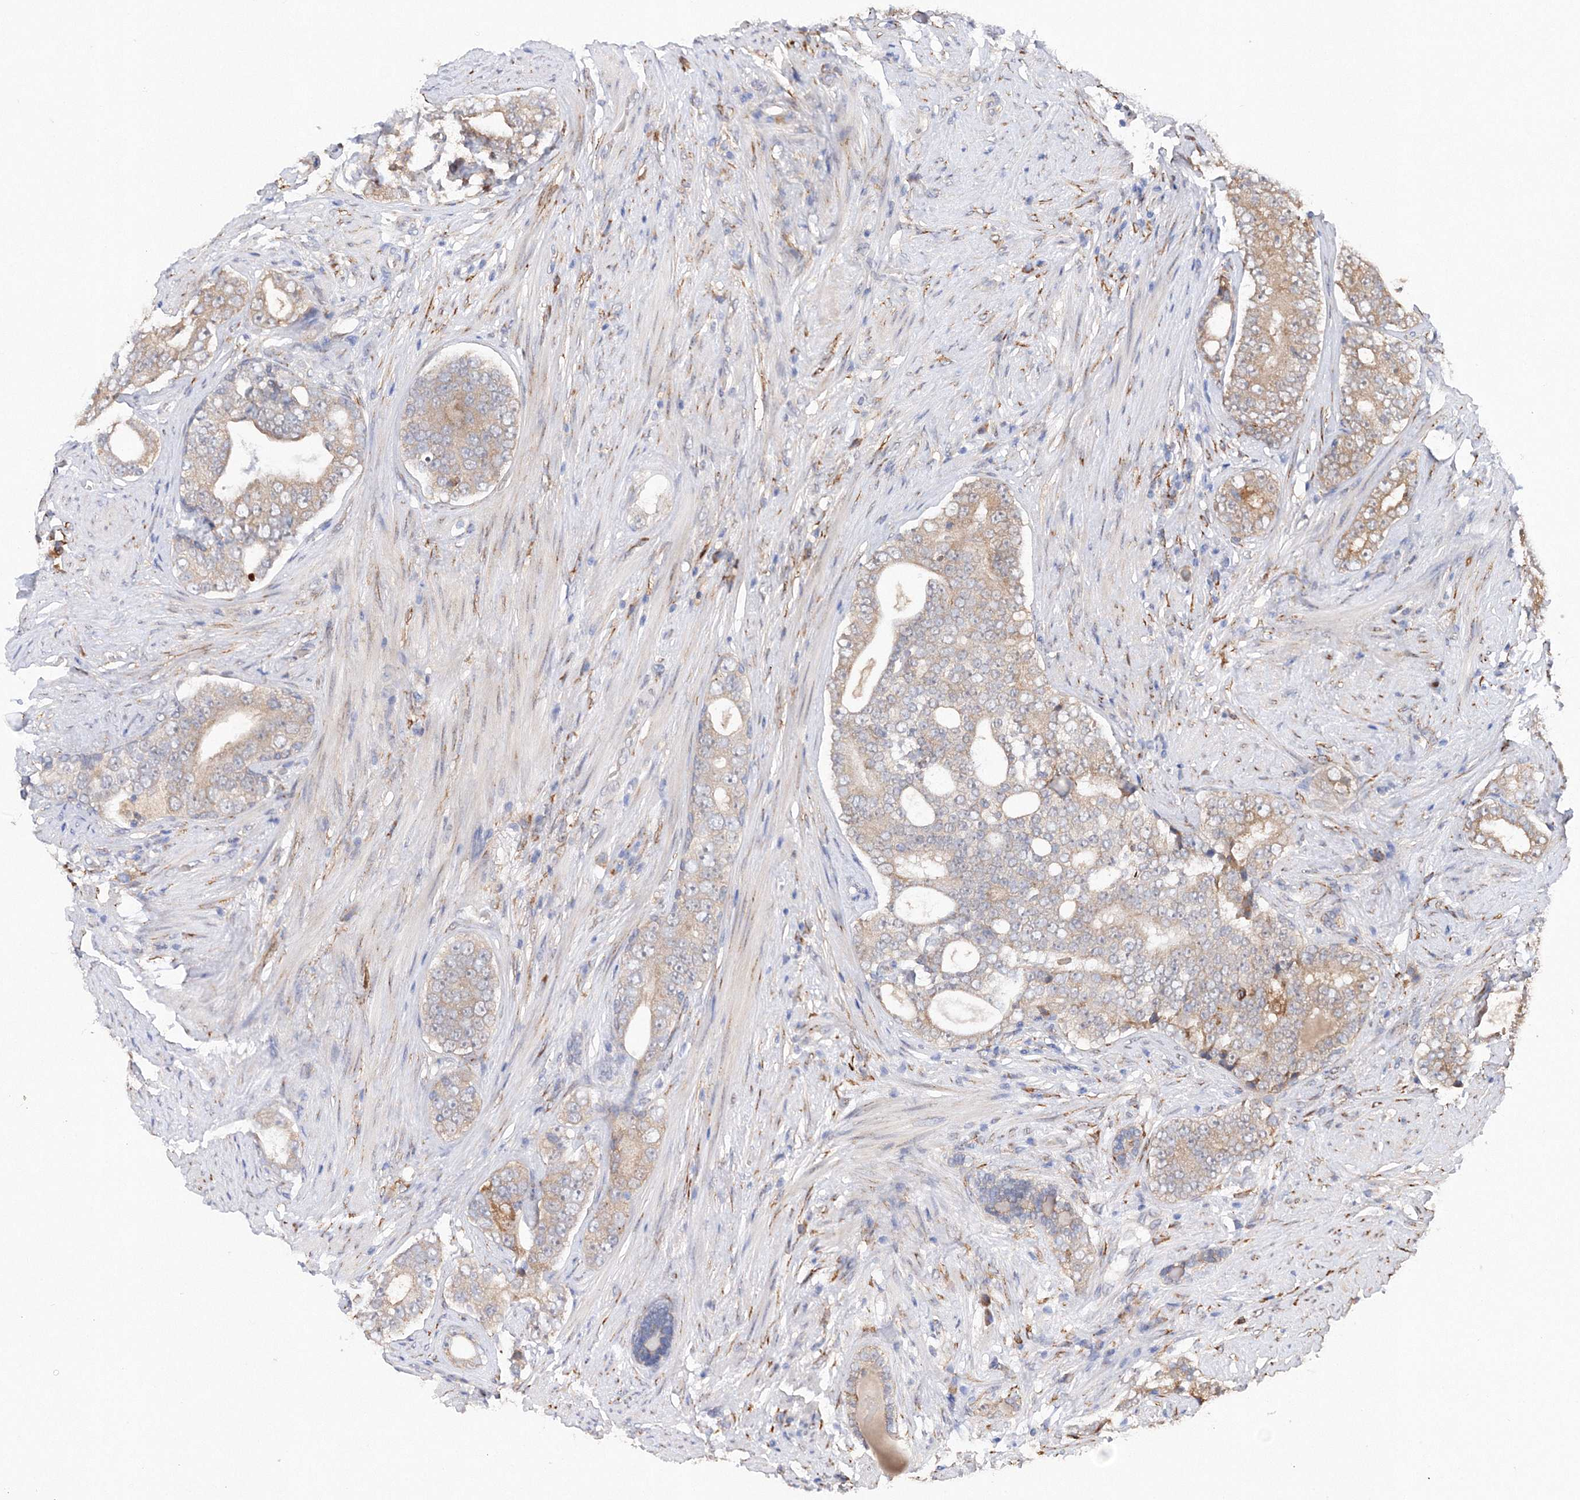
{"staining": {"intensity": "weak", "quantity": "<25%", "location": "cytoplasmic/membranous"}, "tissue": "prostate cancer", "cell_type": "Tumor cells", "image_type": "cancer", "snomed": [{"axis": "morphology", "description": "Adenocarcinoma, High grade"}, {"axis": "topography", "description": "Prostate"}], "caption": "High power microscopy micrograph of an immunohistochemistry photomicrograph of prostate high-grade adenocarcinoma, revealing no significant expression in tumor cells.", "gene": "DIS3L2", "patient": {"sex": "male", "age": 56}}